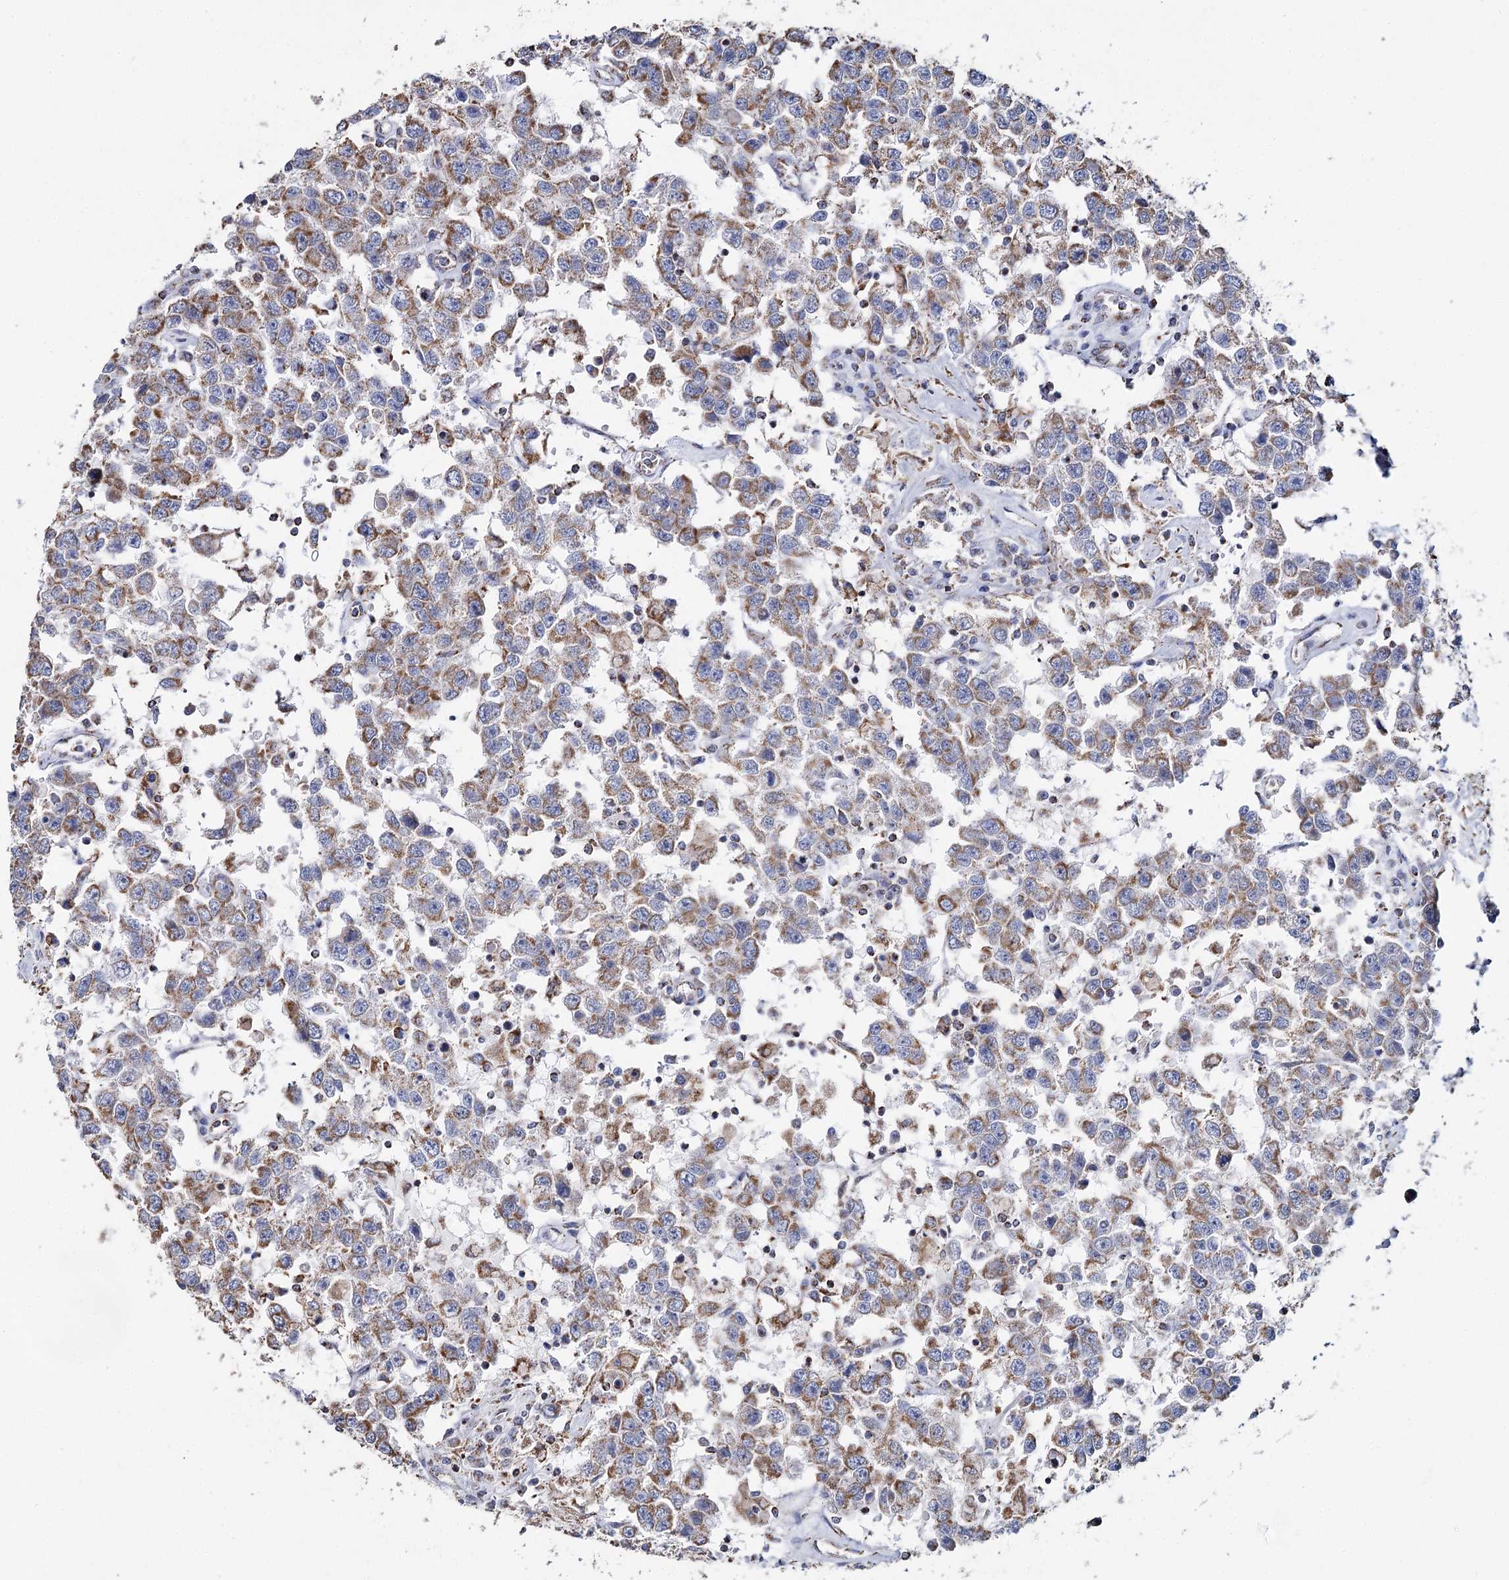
{"staining": {"intensity": "moderate", "quantity": ">75%", "location": "cytoplasmic/membranous"}, "tissue": "testis cancer", "cell_type": "Tumor cells", "image_type": "cancer", "snomed": [{"axis": "morphology", "description": "Seminoma, NOS"}, {"axis": "topography", "description": "Testis"}], "caption": "Testis seminoma was stained to show a protein in brown. There is medium levels of moderate cytoplasmic/membranous expression in about >75% of tumor cells. Ihc stains the protein of interest in brown and the nuclei are stained blue.", "gene": "MRPL44", "patient": {"sex": "male", "age": 41}}